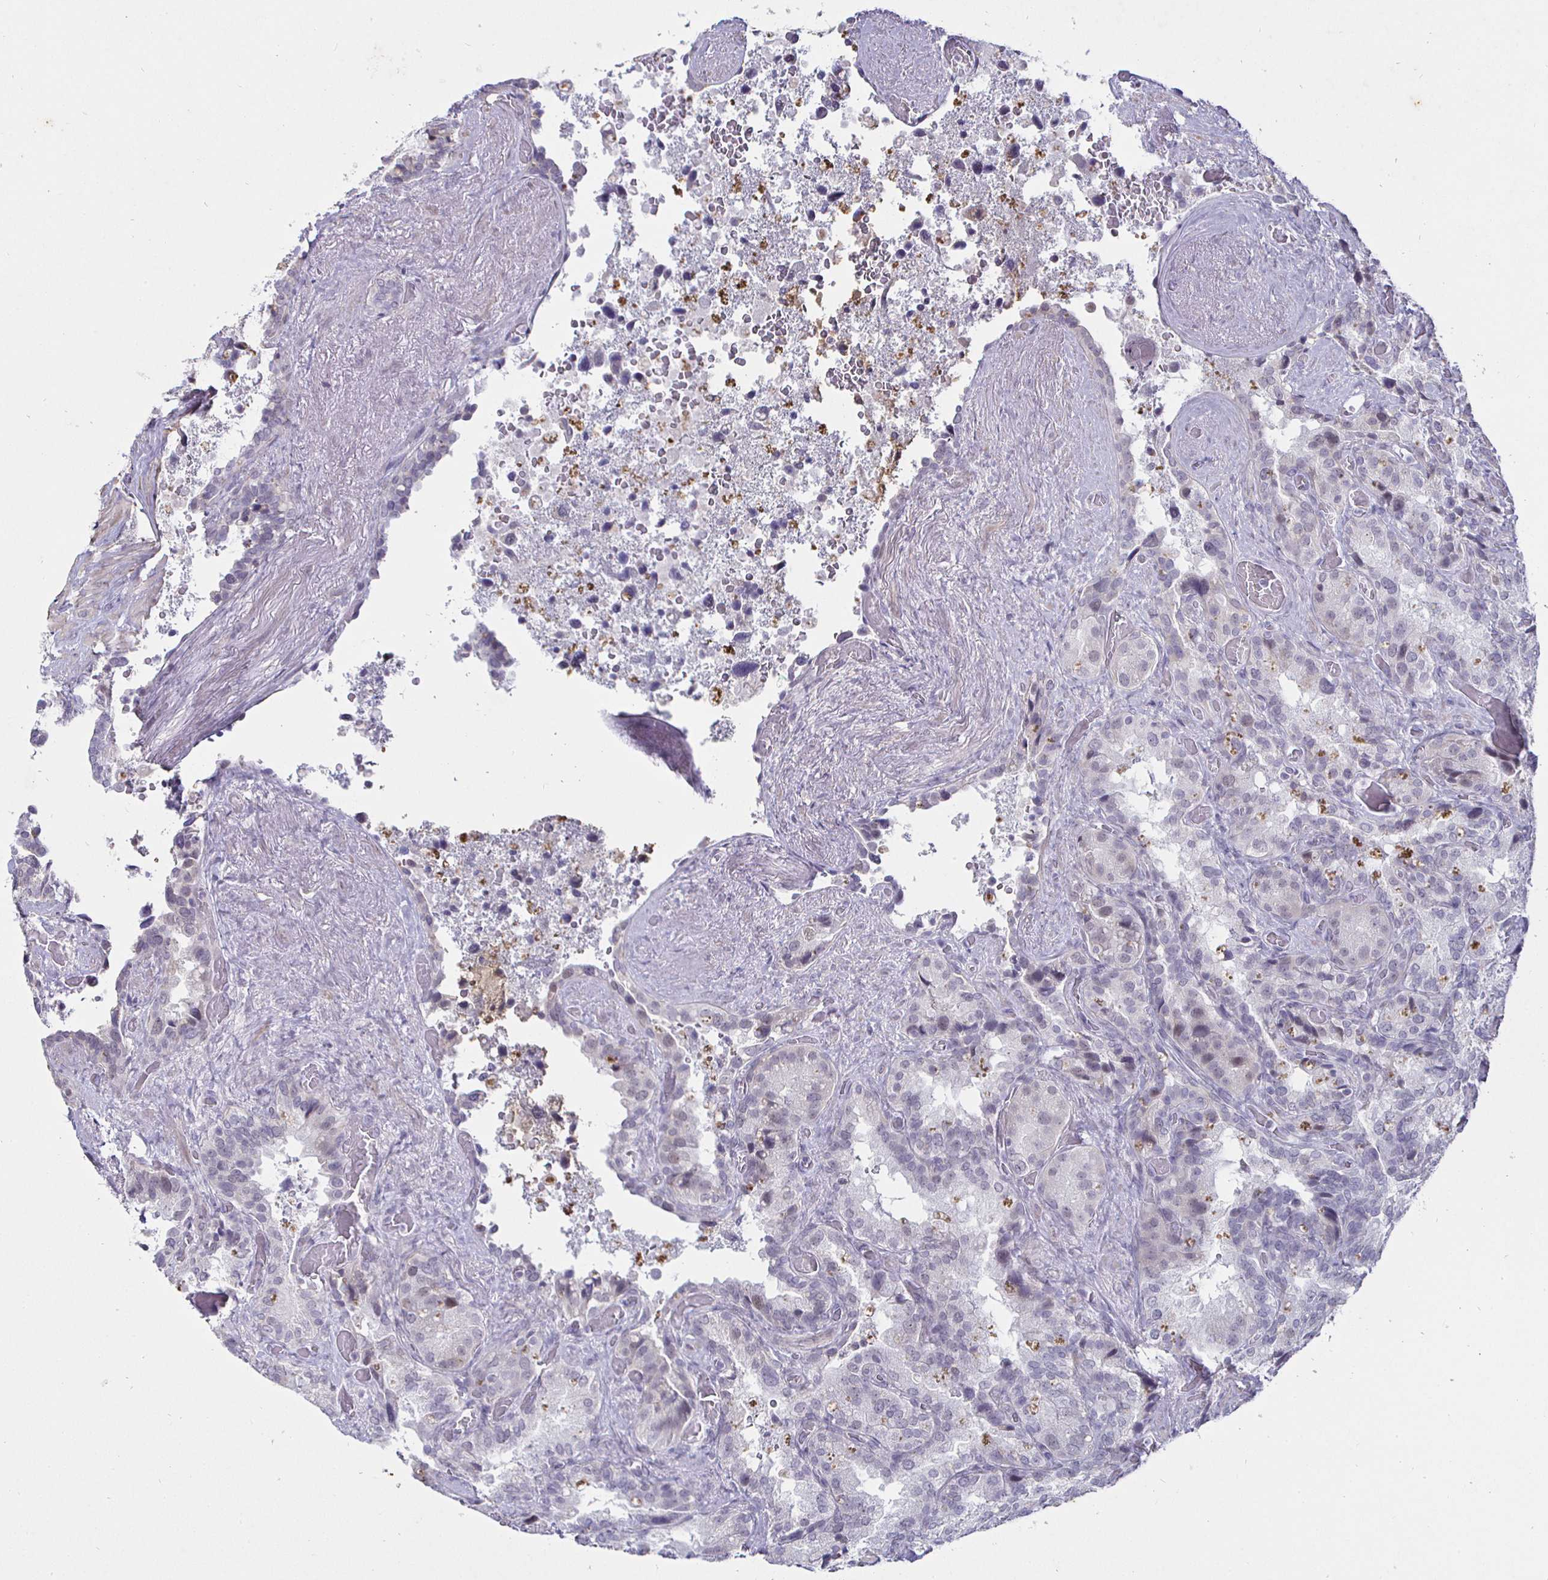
{"staining": {"intensity": "negative", "quantity": "none", "location": "none"}, "tissue": "seminal vesicle", "cell_type": "Glandular cells", "image_type": "normal", "snomed": [{"axis": "morphology", "description": "Normal tissue, NOS"}, {"axis": "topography", "description": "Seminal veicle"}], "caption": "Immunohistochemical staining of unremarkable human seminal vesicle shows no significant positivity in glandular cells.", "gene": "MLH1", "patient": {"sex": "male", "age": 60}}